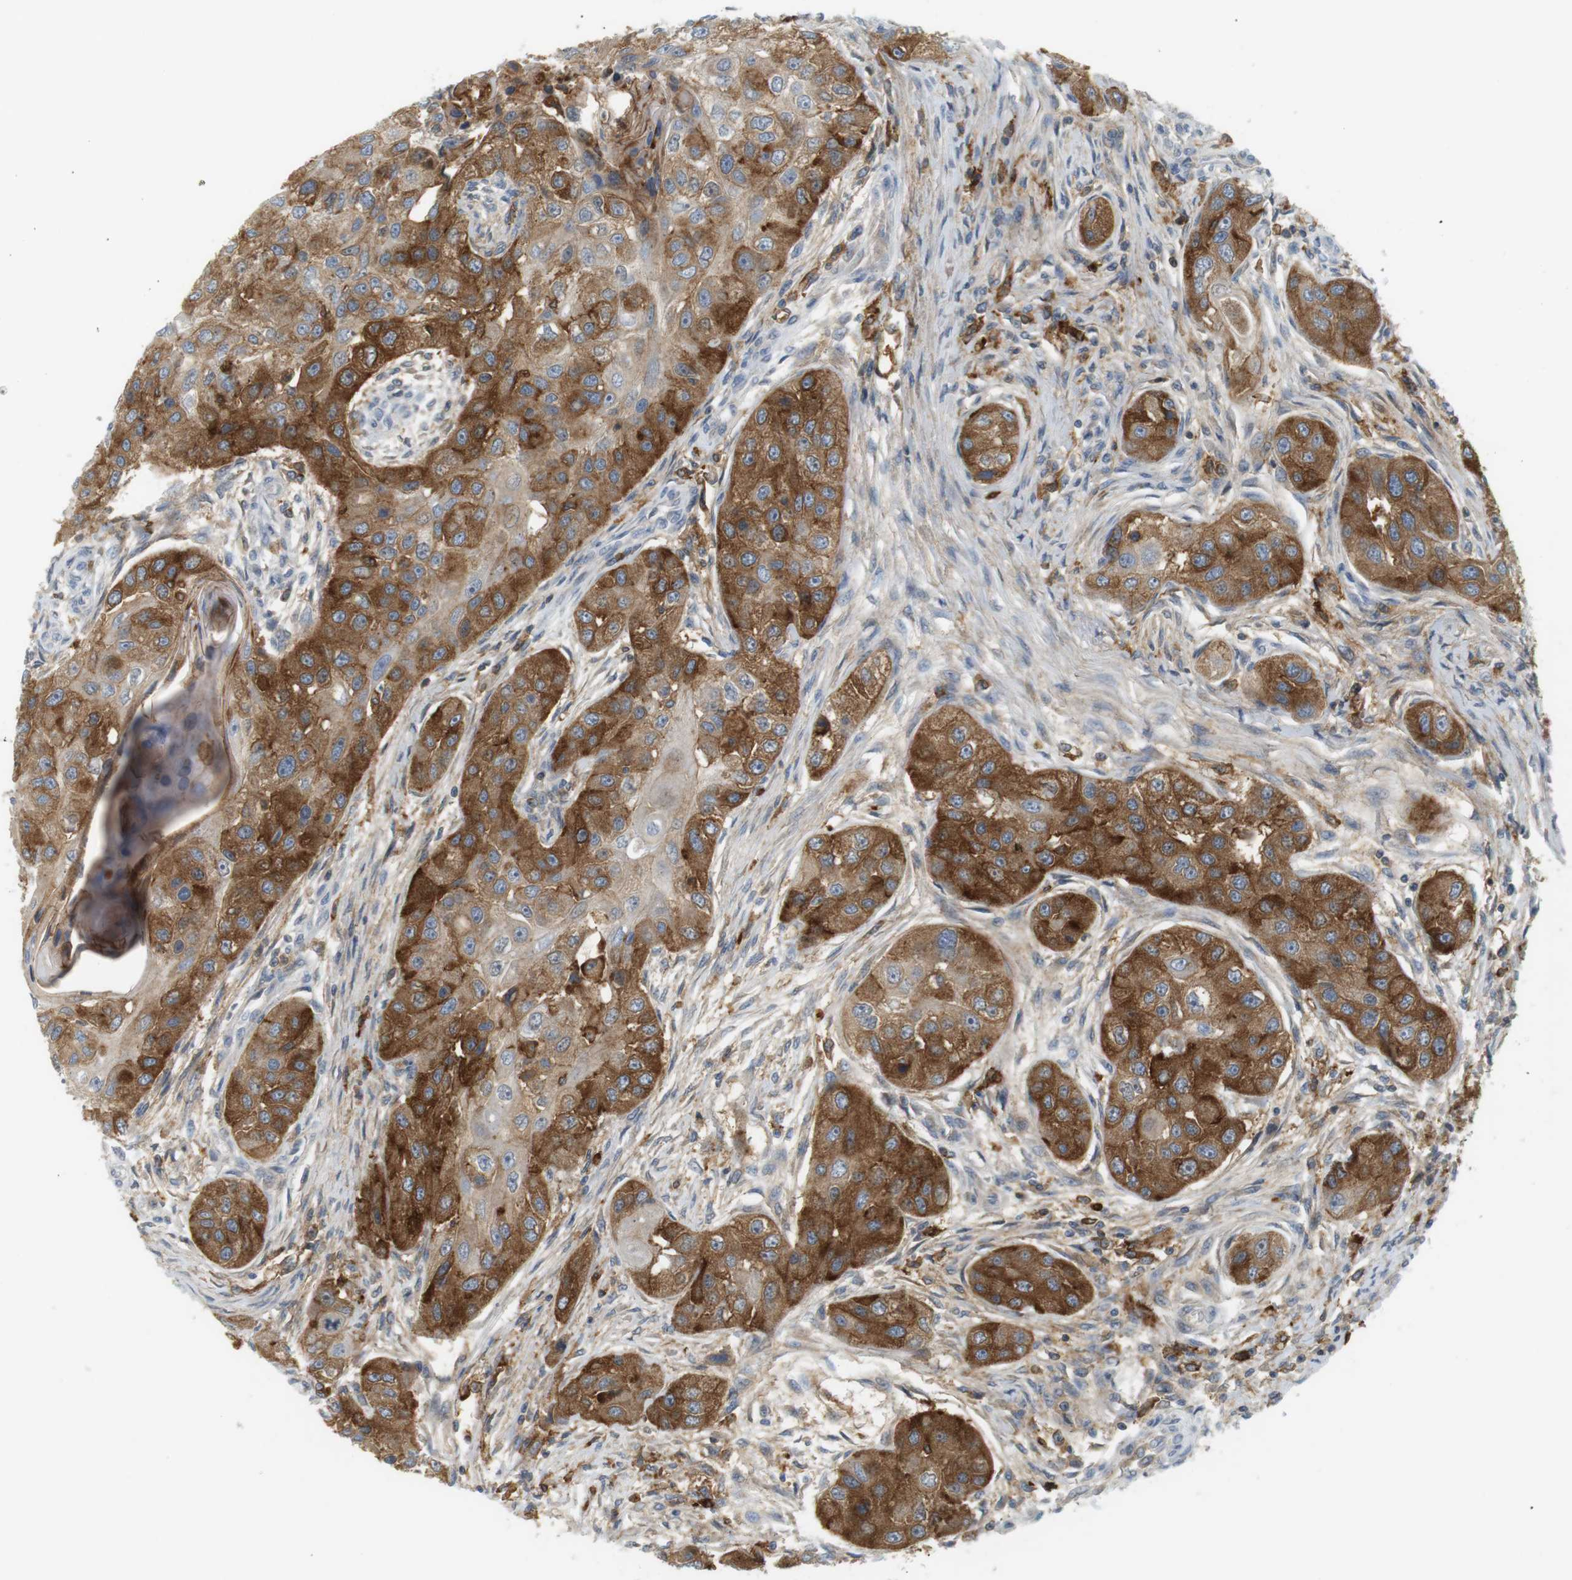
{"staining": {"intensity": "strong", "quantity": ">75%", "location": "cytoplasmic/membranous"}, "tissue": "head and neck cancer", "cell_type": "Tumor cells", "image_type": "cancer", "snomed": [{"axis": "morphology", "description": "Normal tissue, NOS"}, {"axis": "morphology", "description": "Squamous cell carcinoma, NOS"}, {"axis": "topography", "description": "Skeletal muscle"}, {"axis": "topography", "description": "Head-Neck"}], "caption": "Strong cytoplasmic/membranous expression is appreciated in about >75% of tumor cells in squamous cell carcinoma (head and neck). Nuclei are stained in blue.", "gene": "SIRPA", "patient": {"sex": "male", "age": 51}}